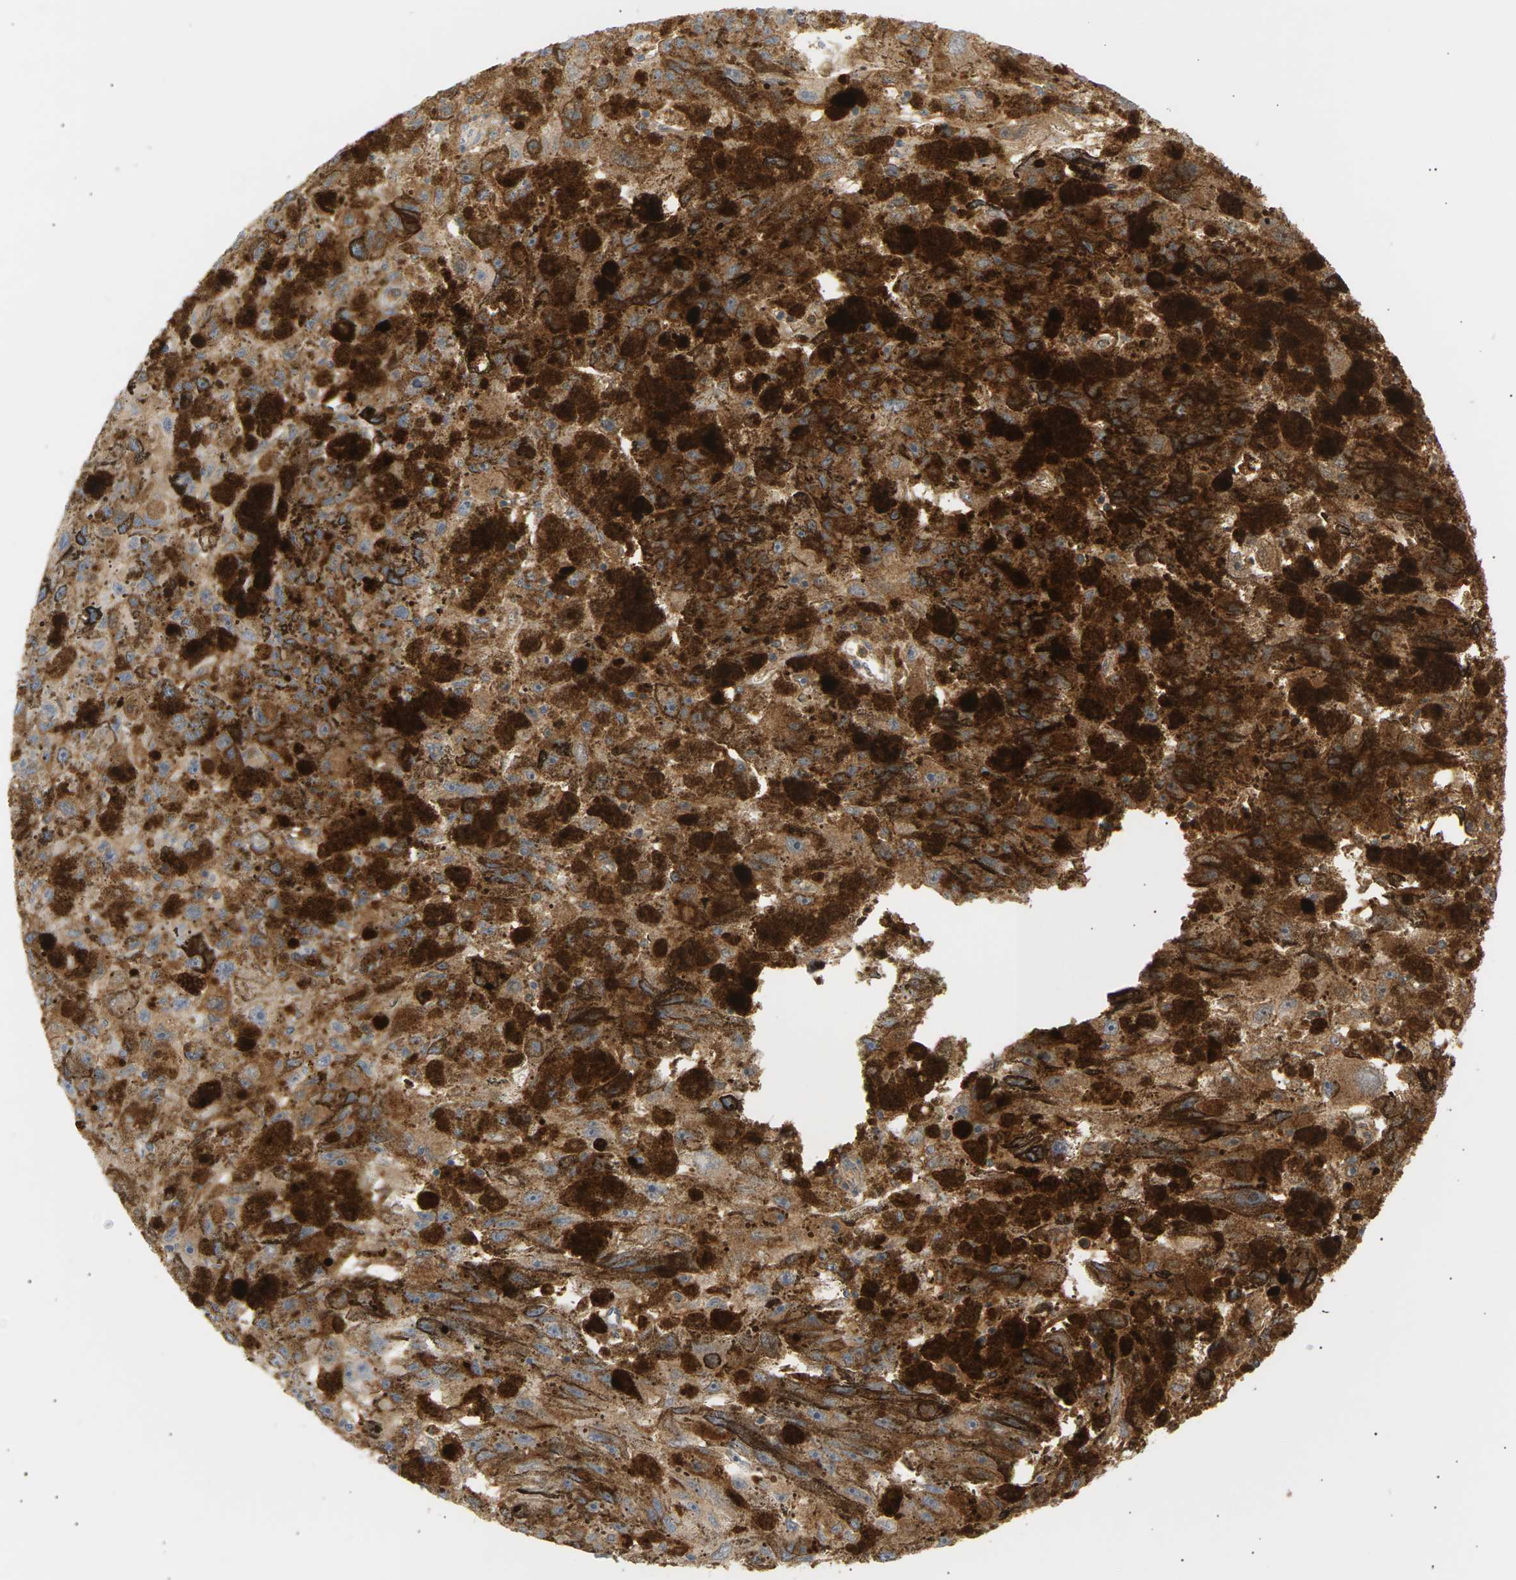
{"staining": {"intensity": "moderate", "quantity": ">75%", "location": "cytoplasmic/membranous"}, "tissue": "melanoma", "cell_type": "Tumor cells", "image_type": "cancer", "snomed": [{"axis": "morphology", "description": "Malignant melanoma, NOS"}, {"axis": "topography", "description": "Skin"}], "caption": "Melanoma tissue shows moderate cytoplasmic/membranous staining in about >75% of tumor cells, visualized by immunohistochemistry.", "gene": "IGLC3", "patient": {"sex": "female", "age": 104}}